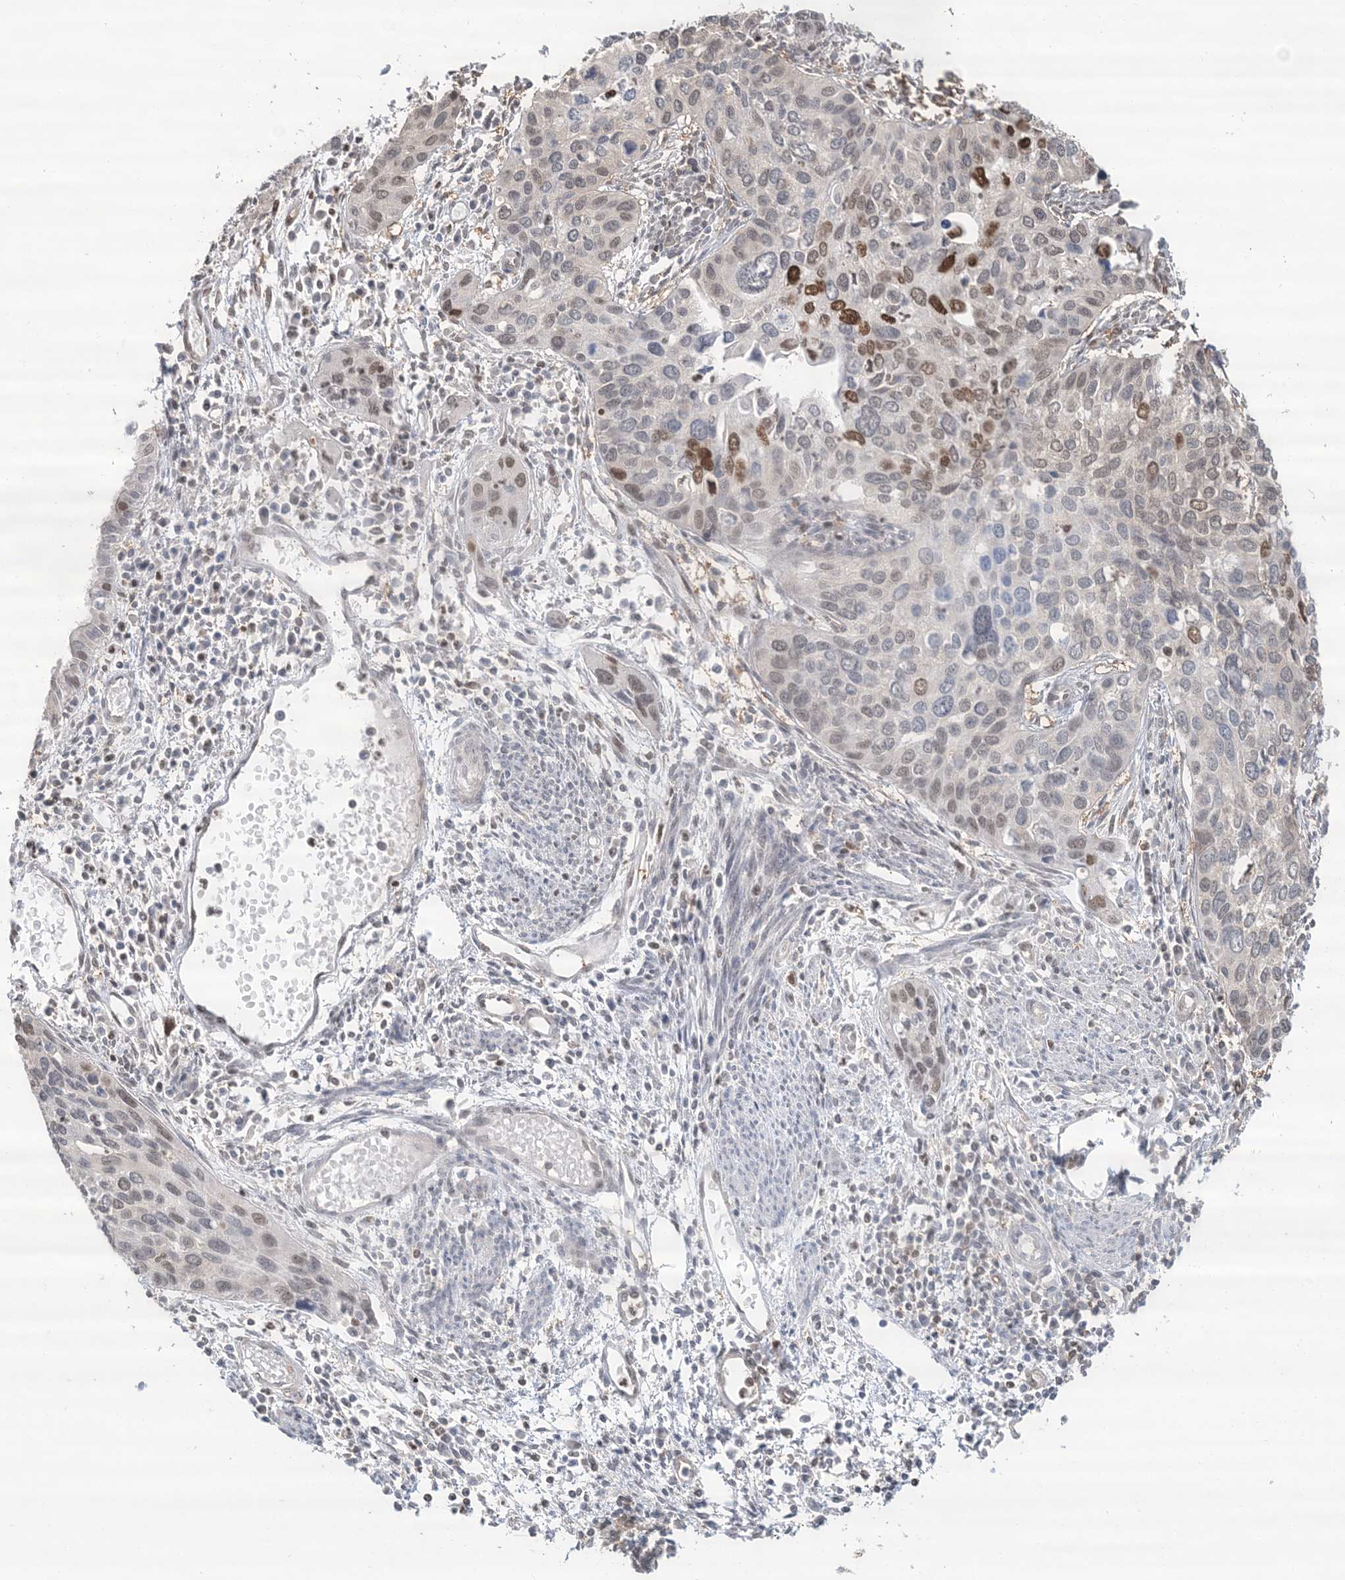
{"staining": {"intensity": "strong", "quantity": "<25%", "location": "nuclear"}, "tissue": "cervical cancer", "cell_type": "Tumor cells", "image_type": "cancer", "snomed": [{"axis": "morphology", "description": "Squamous cell carcinoma, NOS"}, {"axis": "topography", "description": "Cervix"}], "caption": "Cervical squamous cell carcinoma stained with immunohistochemistry shows strong nuclear expression in approximately <25% of tumor cells. (DAB (3,3'-diaminobenzidine) IHC with brightfield microscopy, high magnification).", "gene": "SUMO2", "patient": {"sex": "female", "age": 55}}